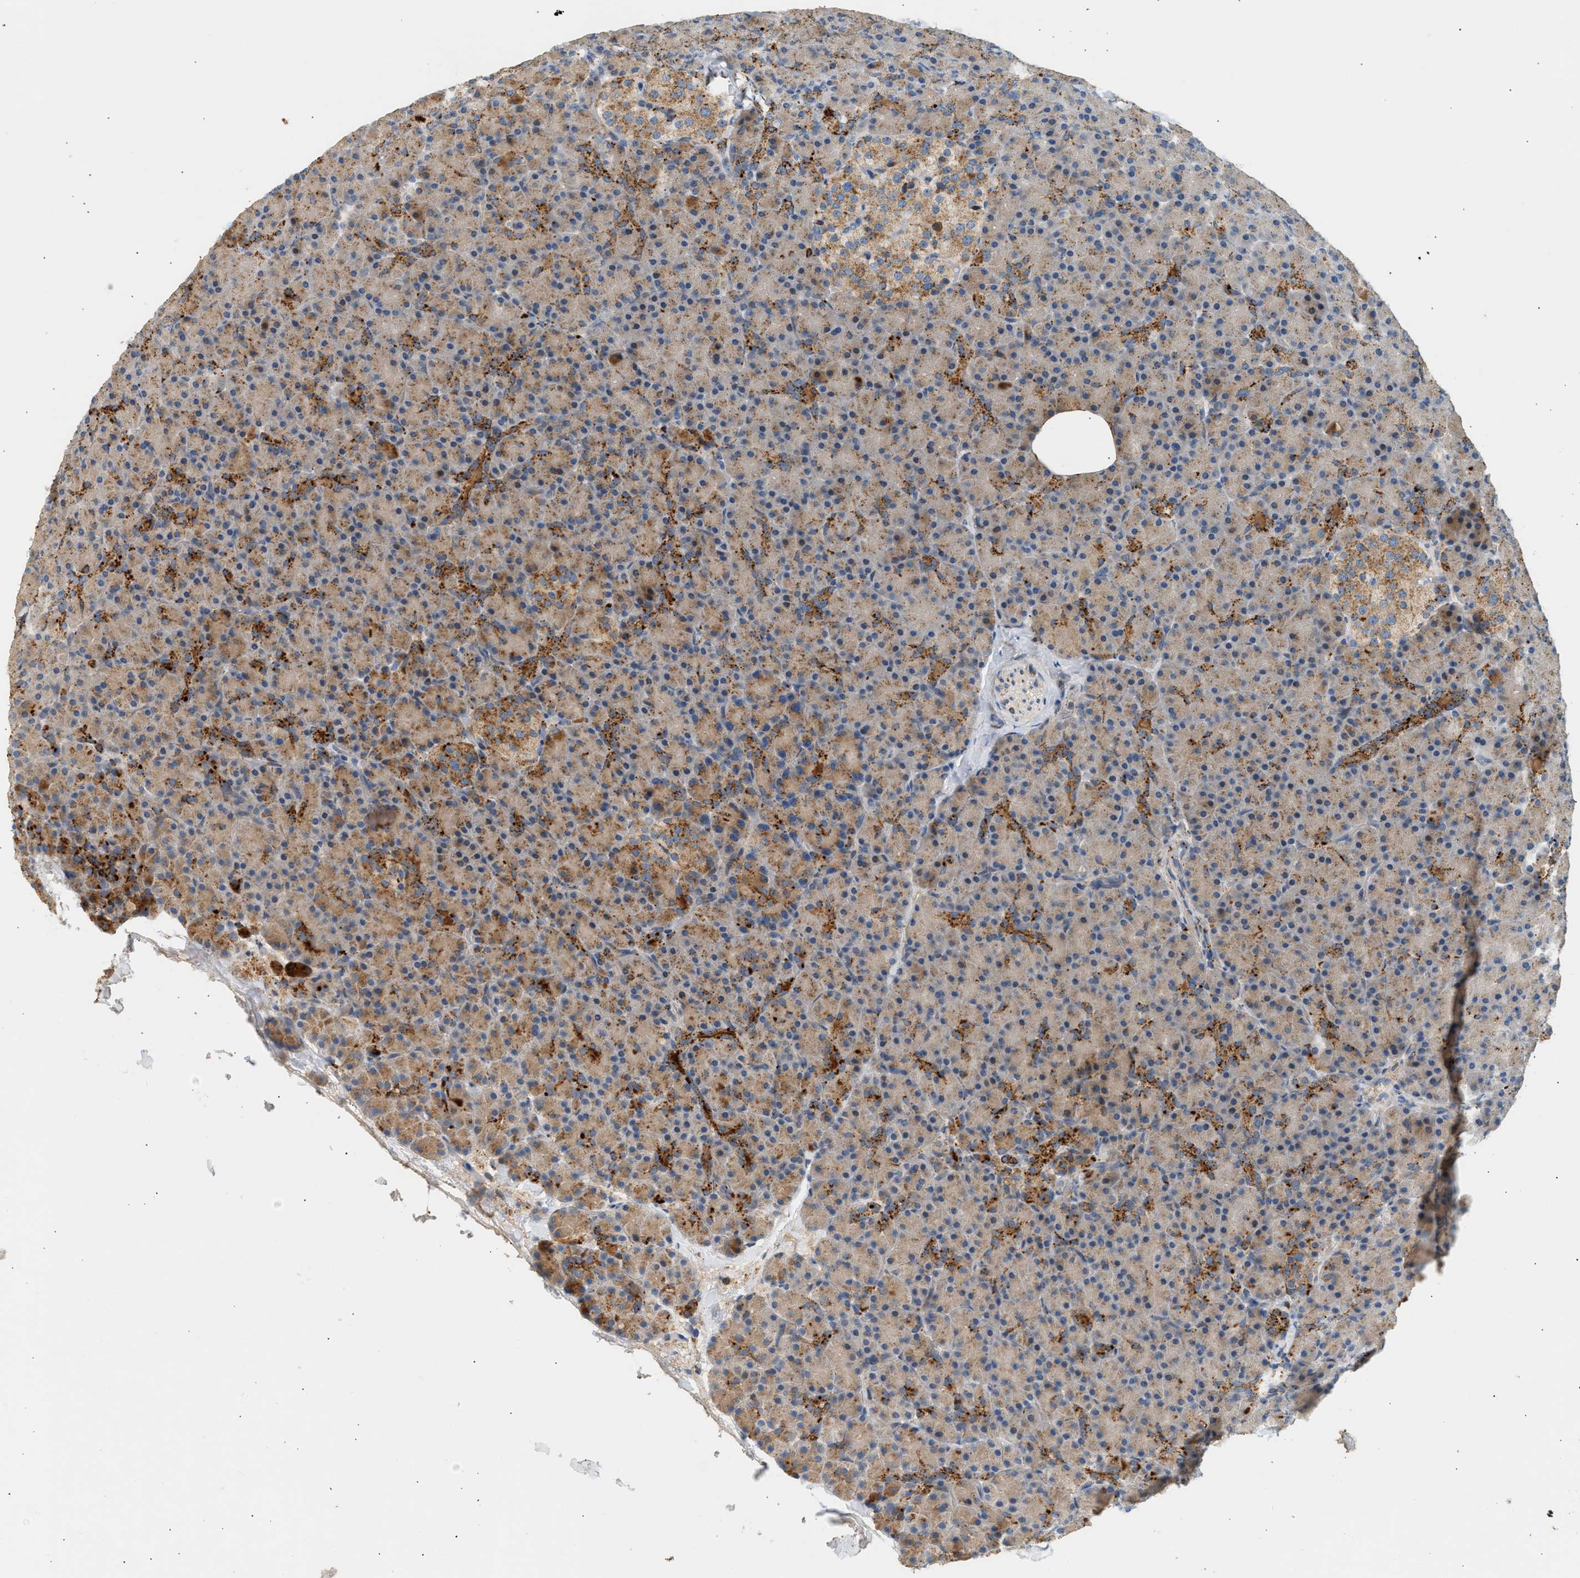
{"staining": {"intensity": "moderate", "quantity": ">75%", "location": "cytoplasmic/membranous"}, "tissue": "pancreas", "cell_type": "Exocrine glandular cells", "image_type": "normal", "snomed": [{"axis": "morphology", "description": "Normal tissue, NOS"}, {"axis": "topography", "description": "Pancreas"}], "caption": "Exocrine glandular cells reveal medium levels of moderate cytoplasmic/membranous expression in about >75% of cells in normal human pancreas. Using DAB (3,3'-diaminobenzidine) (brown) and hematoxylin (blue) stains, captured at high magnification using brightfield microscopy.", "gene": "ENTHD1", "patient": {"sex": "female", "age": 43}}